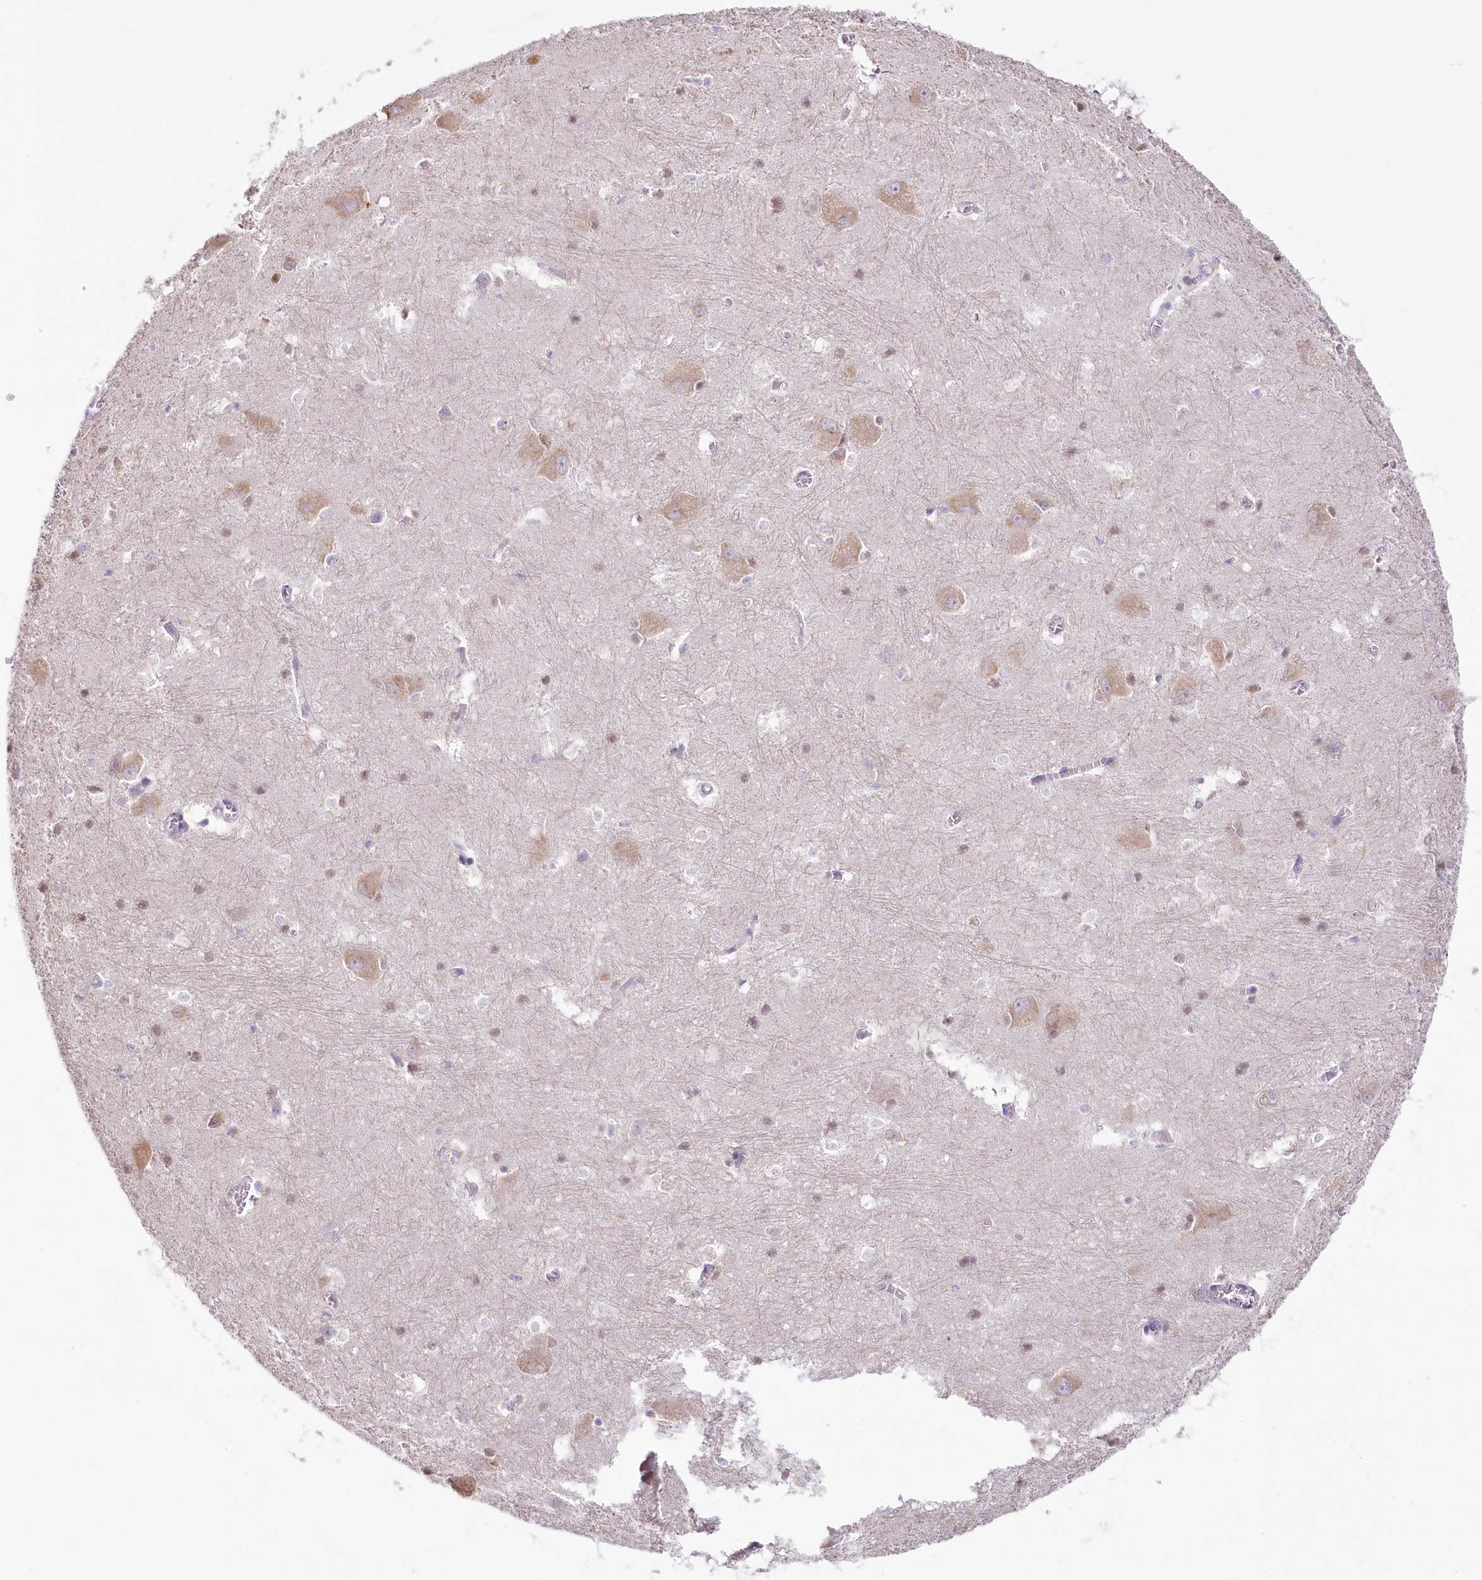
{"staining": {"intensity": "moderate", "quantity": "<25%", "location": "nuclear"}, "tissue": "caudate", "cell_type": "Glial cells", "image_type": "normal", "snomed": [{"axis": "morphology", "description": "Normal tissue, NOS"}, {"axis": "topography", "description": "Lateral ventricle wall"}], "caption": "Human caudate stained with a protein marker exhibits moderate staining in glial cells.", "gene": "MYOZ1", "patient": {"sex": "male", "age": 37}}